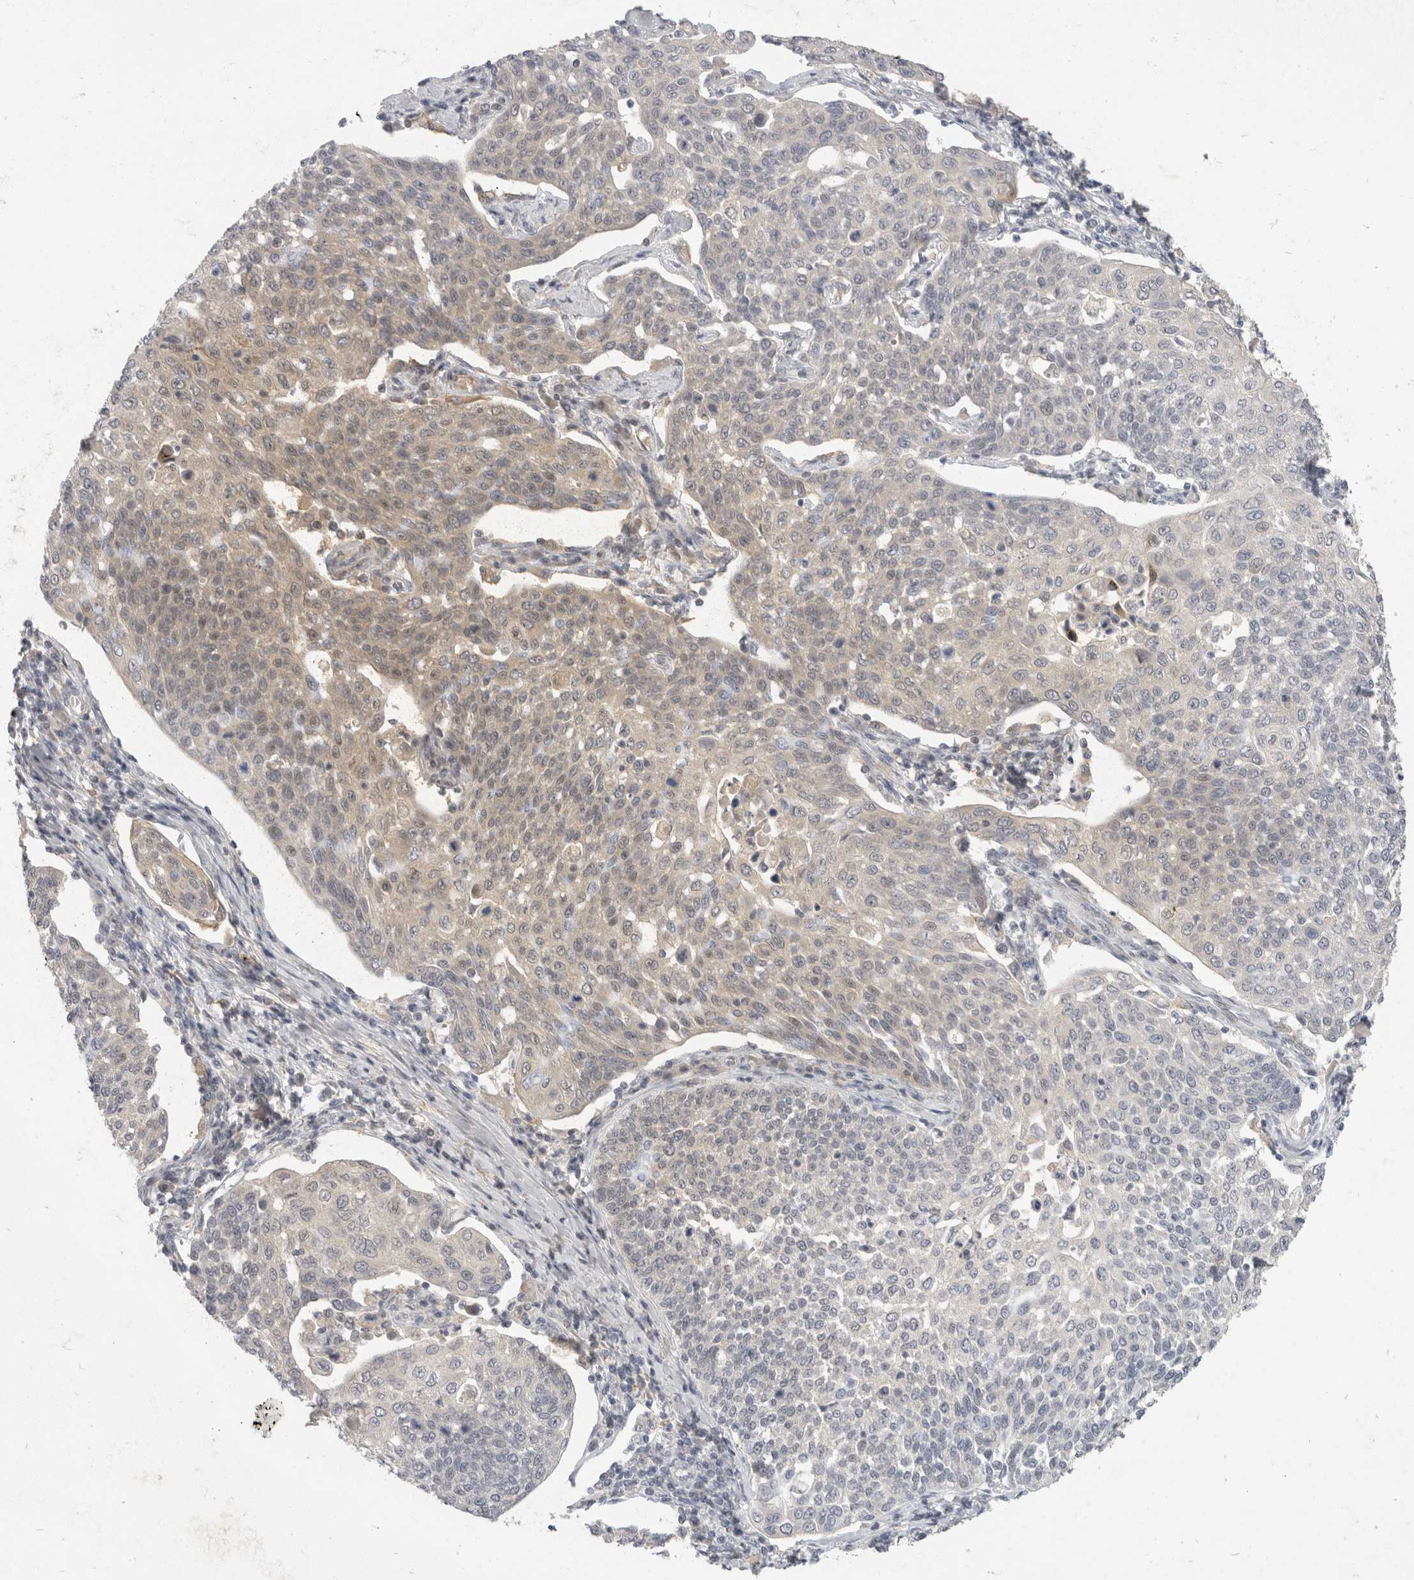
{"staining": {"intensity": "negative", "quantity": "none", "location": "none"}, "tissue": "cervical cancer", "cell_type": "Tumor cells", "image_type": "cancer", "snomed": [{"axis": "morphology", "description": "Squamous cell carcinoma, NOS"}, {"axis": "topography", "description": "Cervix"}], "caption": "Immunohistochemistry histopathology image of neoplastic tissue: human cervical cancer stained with DAB (3,3'-diaminobenzidine) exhibits no significant protein expression in tumor cells.", "gene": "TOM1L2", "patient": {"sex": "female", "age": 34}}